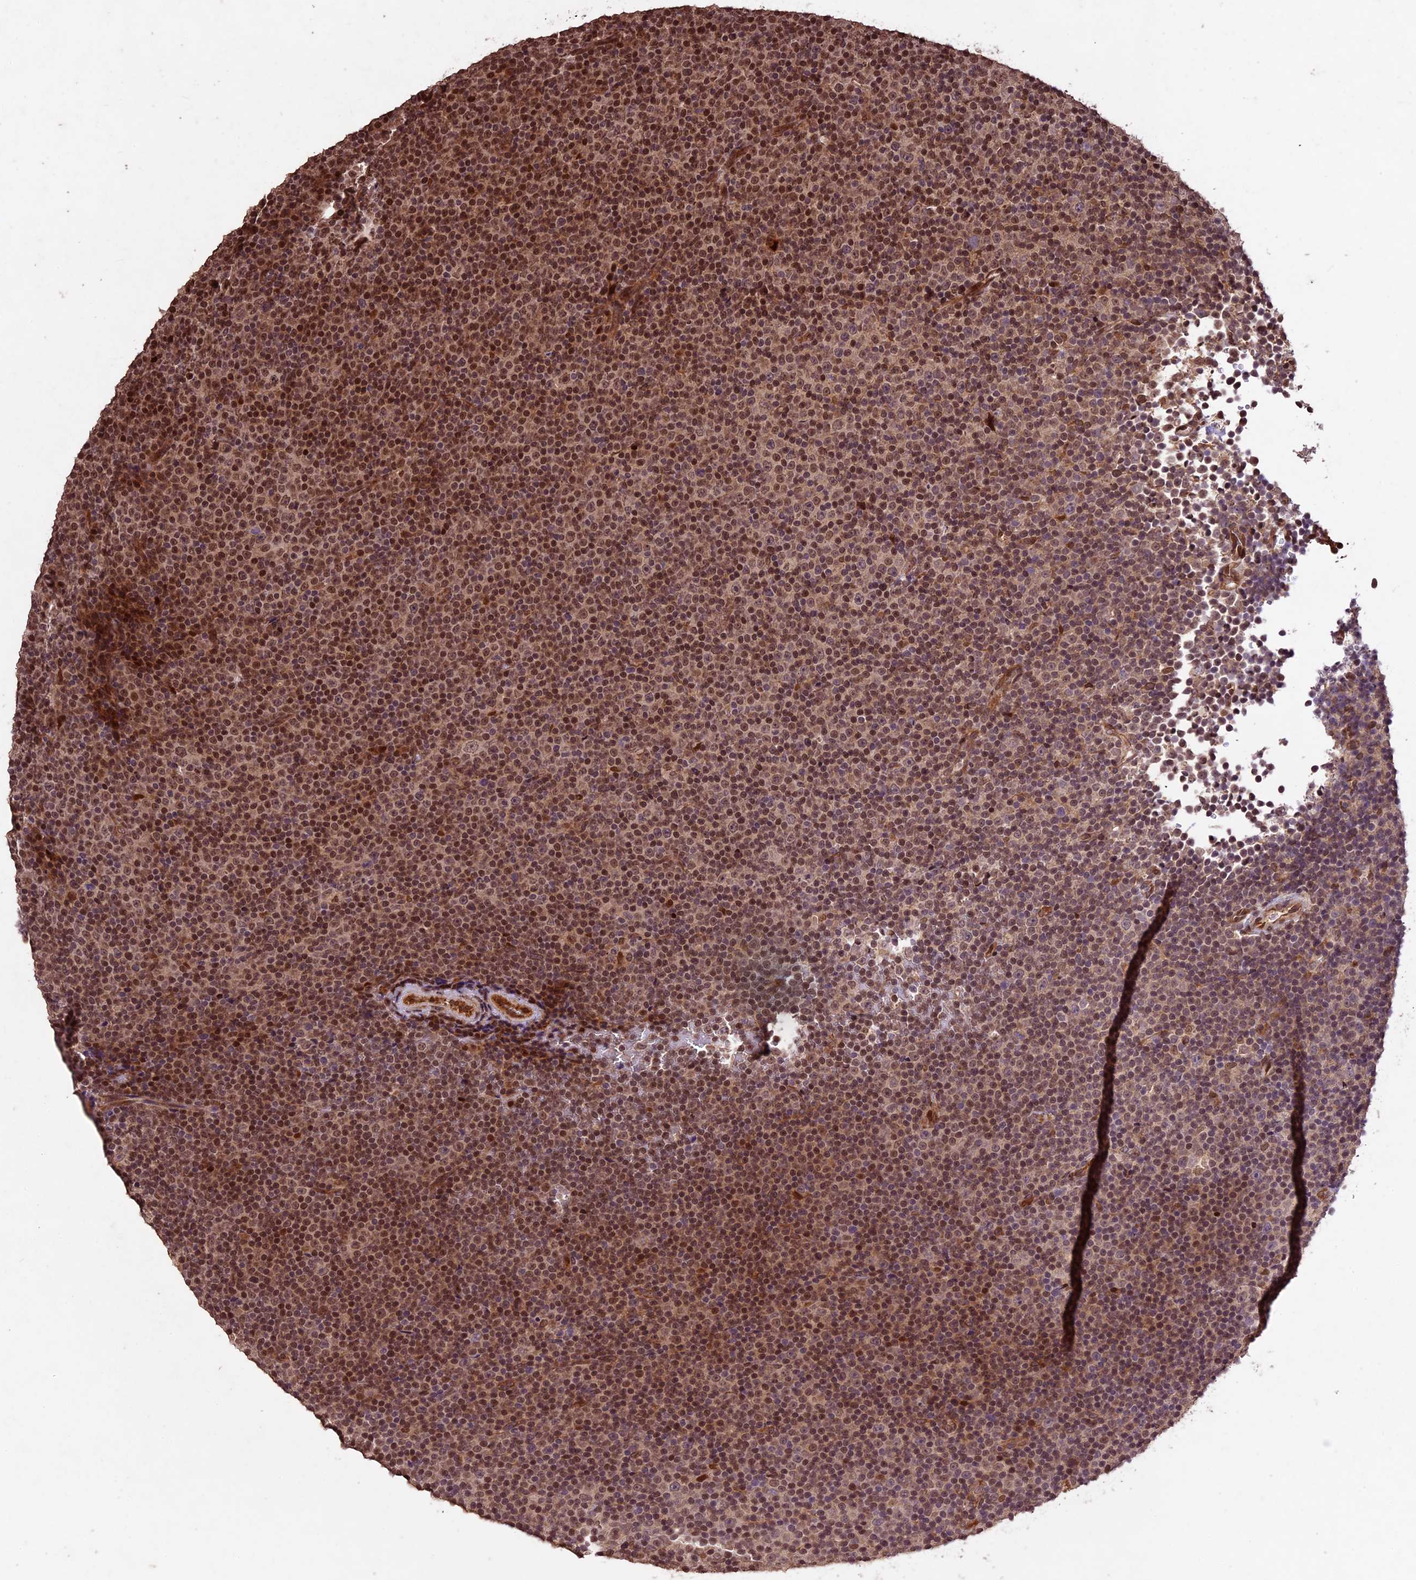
{"staining": {"intensity": "moderate", "quantity": ">75%", "location": "nuclear"}, "tissue": "lymphoma", "cell_type": "Tumor cells", "image_type": "cancer", "snomed": [{"axis": "morphology", "description": "Malignant lymphoma, non-Hodgkin's type, Low grade"}, {"axis": "topography", "description": "Lymph node"}], "caption": "Immunohistochemical staining of lymphoma displays moderate nuclear protein positivity in approximately >75% of tumor cells.", "gene": "CDKN2AIP", "patient": {"sex": "female", "age": 67}}